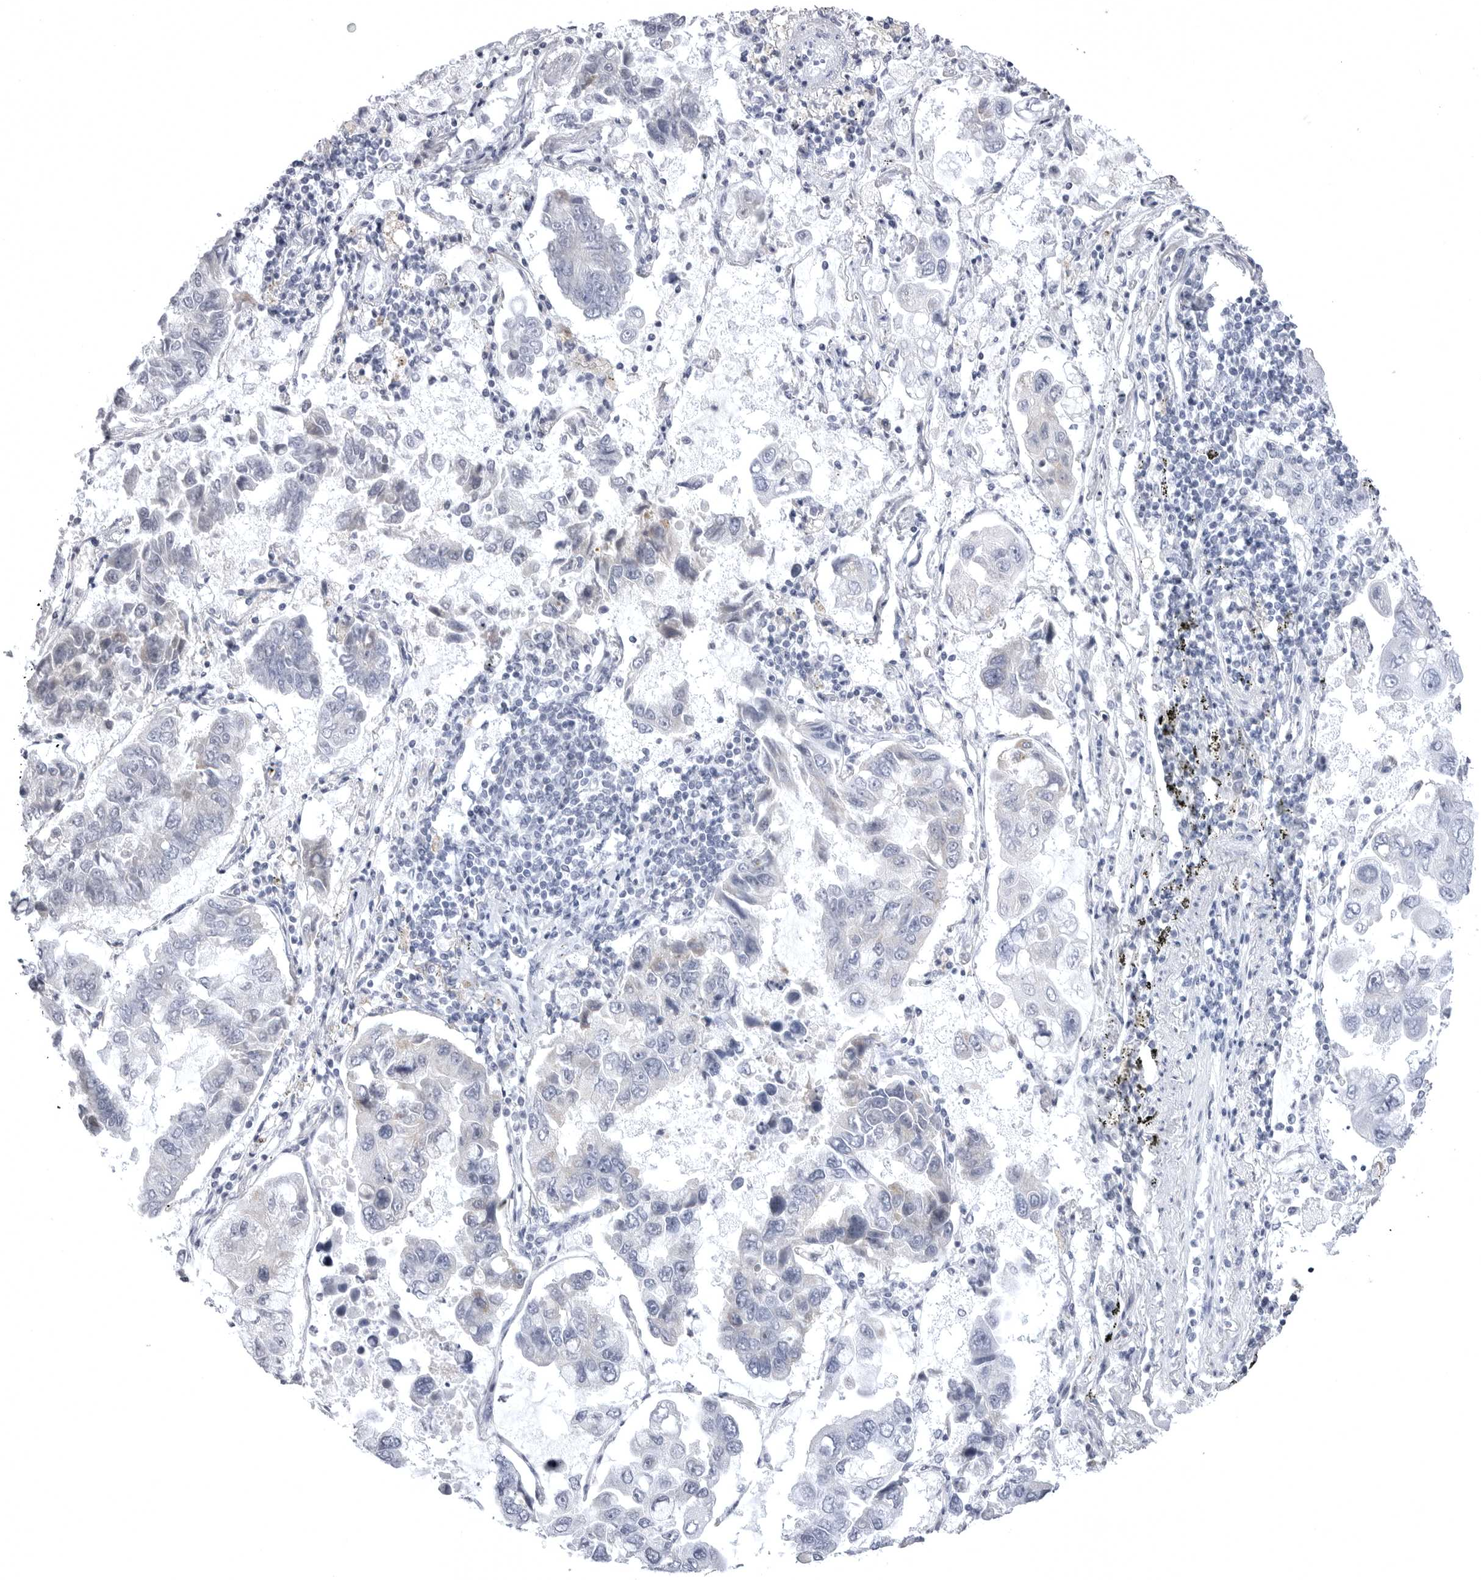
{"staining": {"intensity": "negative", "quantity": "none", "location": "none"}, "tissue": "lung cancer", "cell_type": "Tumor cells", "image_type": "cancer", "snomed": [{"axis": "morphology", "description": "Adenocarcinoma, NOS"}, {"axis": "topography", "description": "Lung"}], "caption": "The image shows no significant expression in tumor cells of lung cancer.", "gene": "TUFM", "patient": {"sex": "male", "age": 64}}